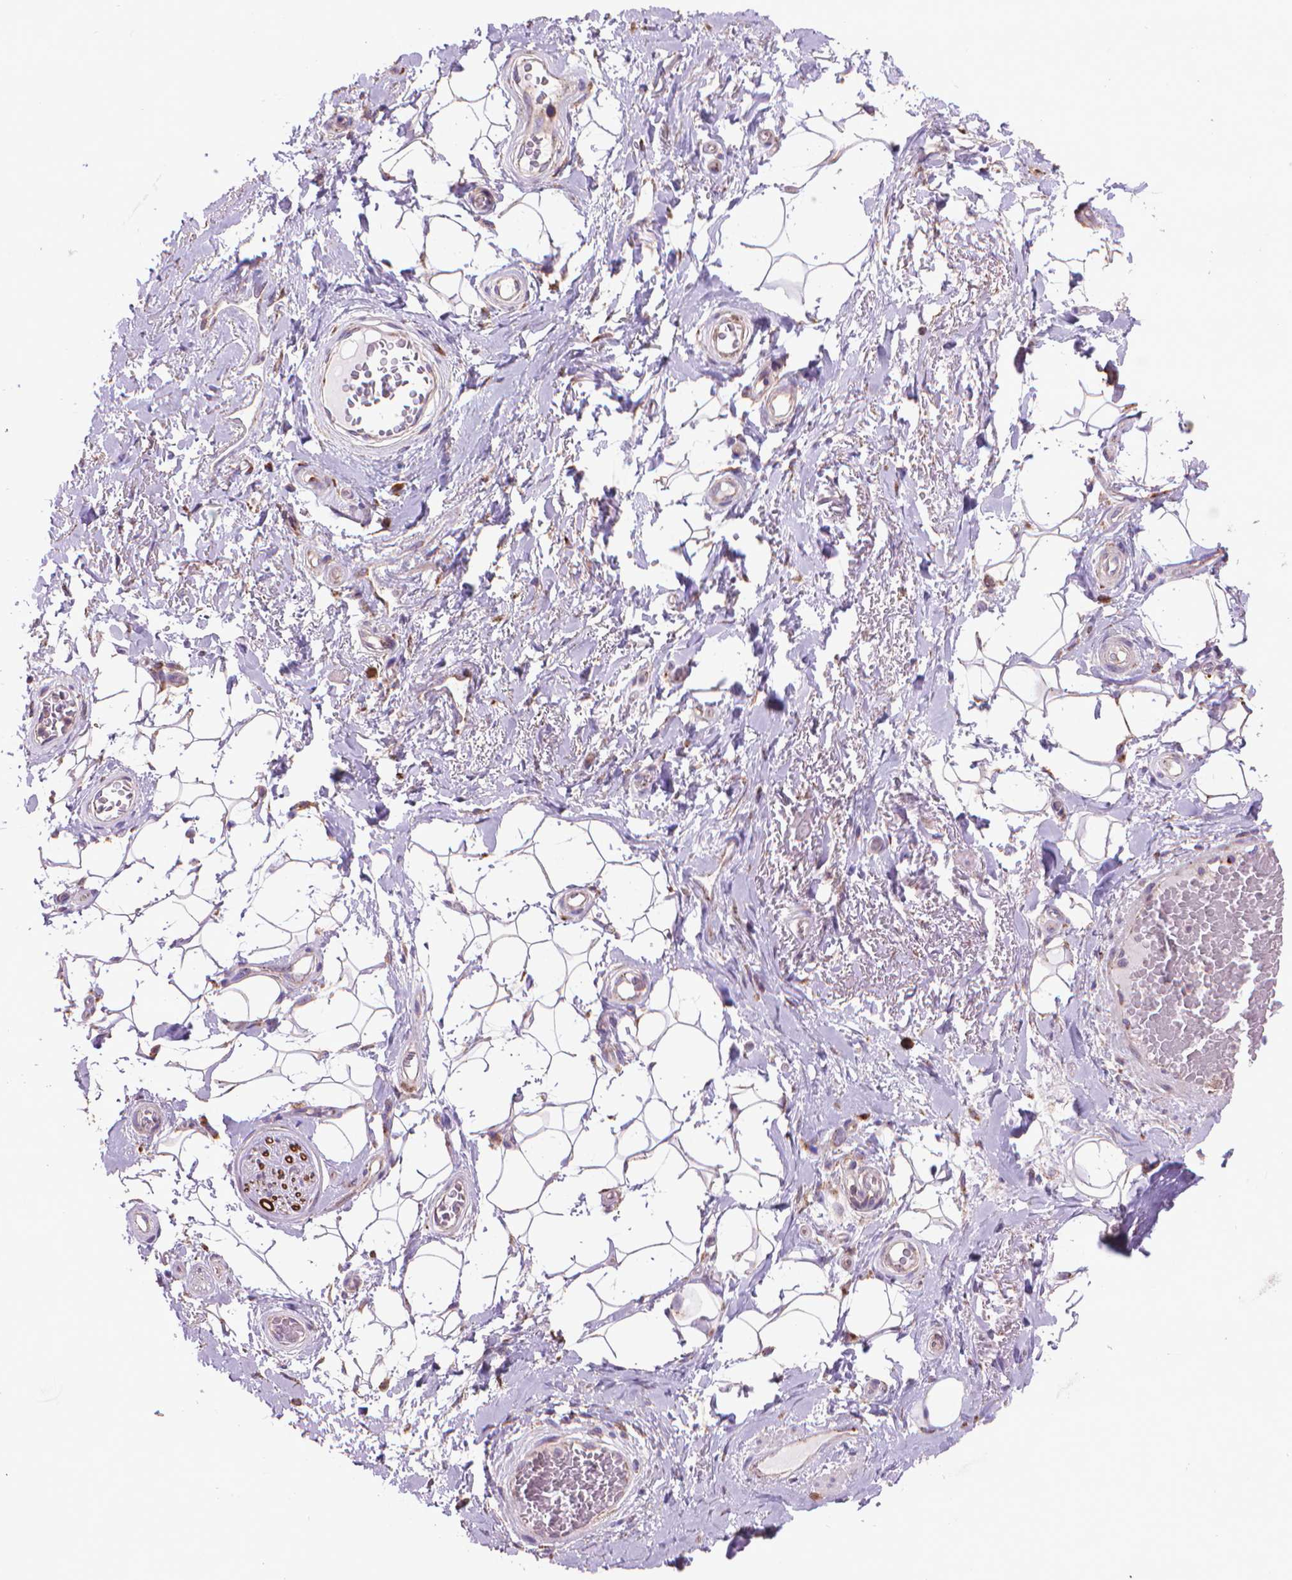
{"staining": {"intensity": "moderate", "quantity": ">75%", "location": "cytoplasmic/membranous"}, "tissue": "adipose tissue", "cell_type": "Adipocytes", "image_type": "normal", "snomed": [{"axis": "morphology", "description": "Normal tissue, NOS"}, {"axis": "topography", "description": "Anal"}, {"axis": "topography", "description": "Peripheral nerve tissue"}], "caption": "Immunohistochemistry (IHC) micrograph of benign adipose tissue stained for a protein (brown), which displays medium levels of moderate cytoplasmic/membranous expression in approximately >75% of adipocytes.", "gene": "GLB1", "patient": {"sex": "male", "age": 53}}